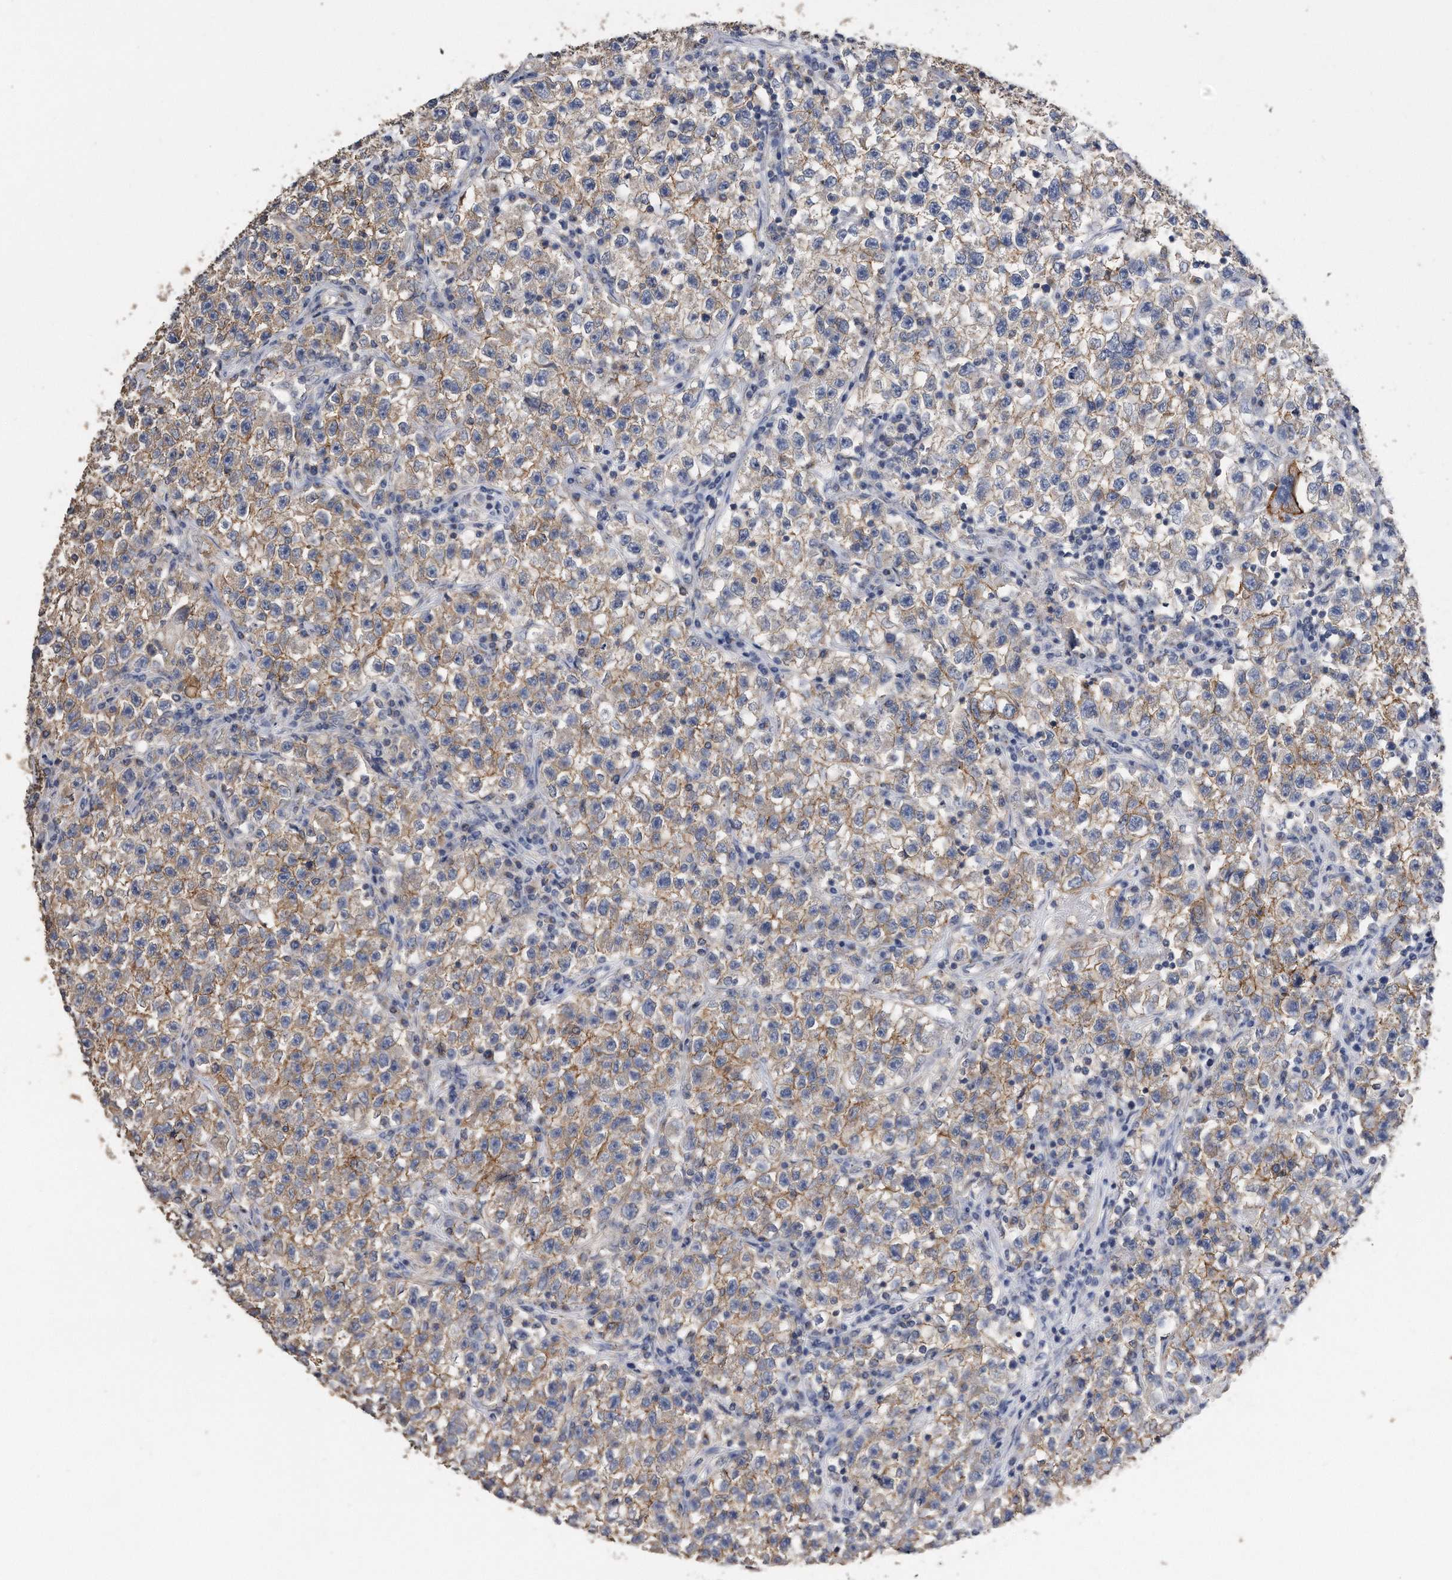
{"staining": {"intensity": "weak", "quantity": ">75%", "location": "cytoplasmic/membranous"}, "tissue": "testis cancer", "cell_type": "Tumor cells", "image_type": "cancer", "snomed": [{"axis": "morphology", "description": "Seminoma, NOS"}, {"axis": "topography", "description": "Testis"}], "caption": "Brown immunohistochemical staining in testis cancer displays weak cytoplasmic/membranous expression in approximately >75% of tumor cells.", "gene": "CDCP1", "patient": {"sex": "male", "age": 22}}